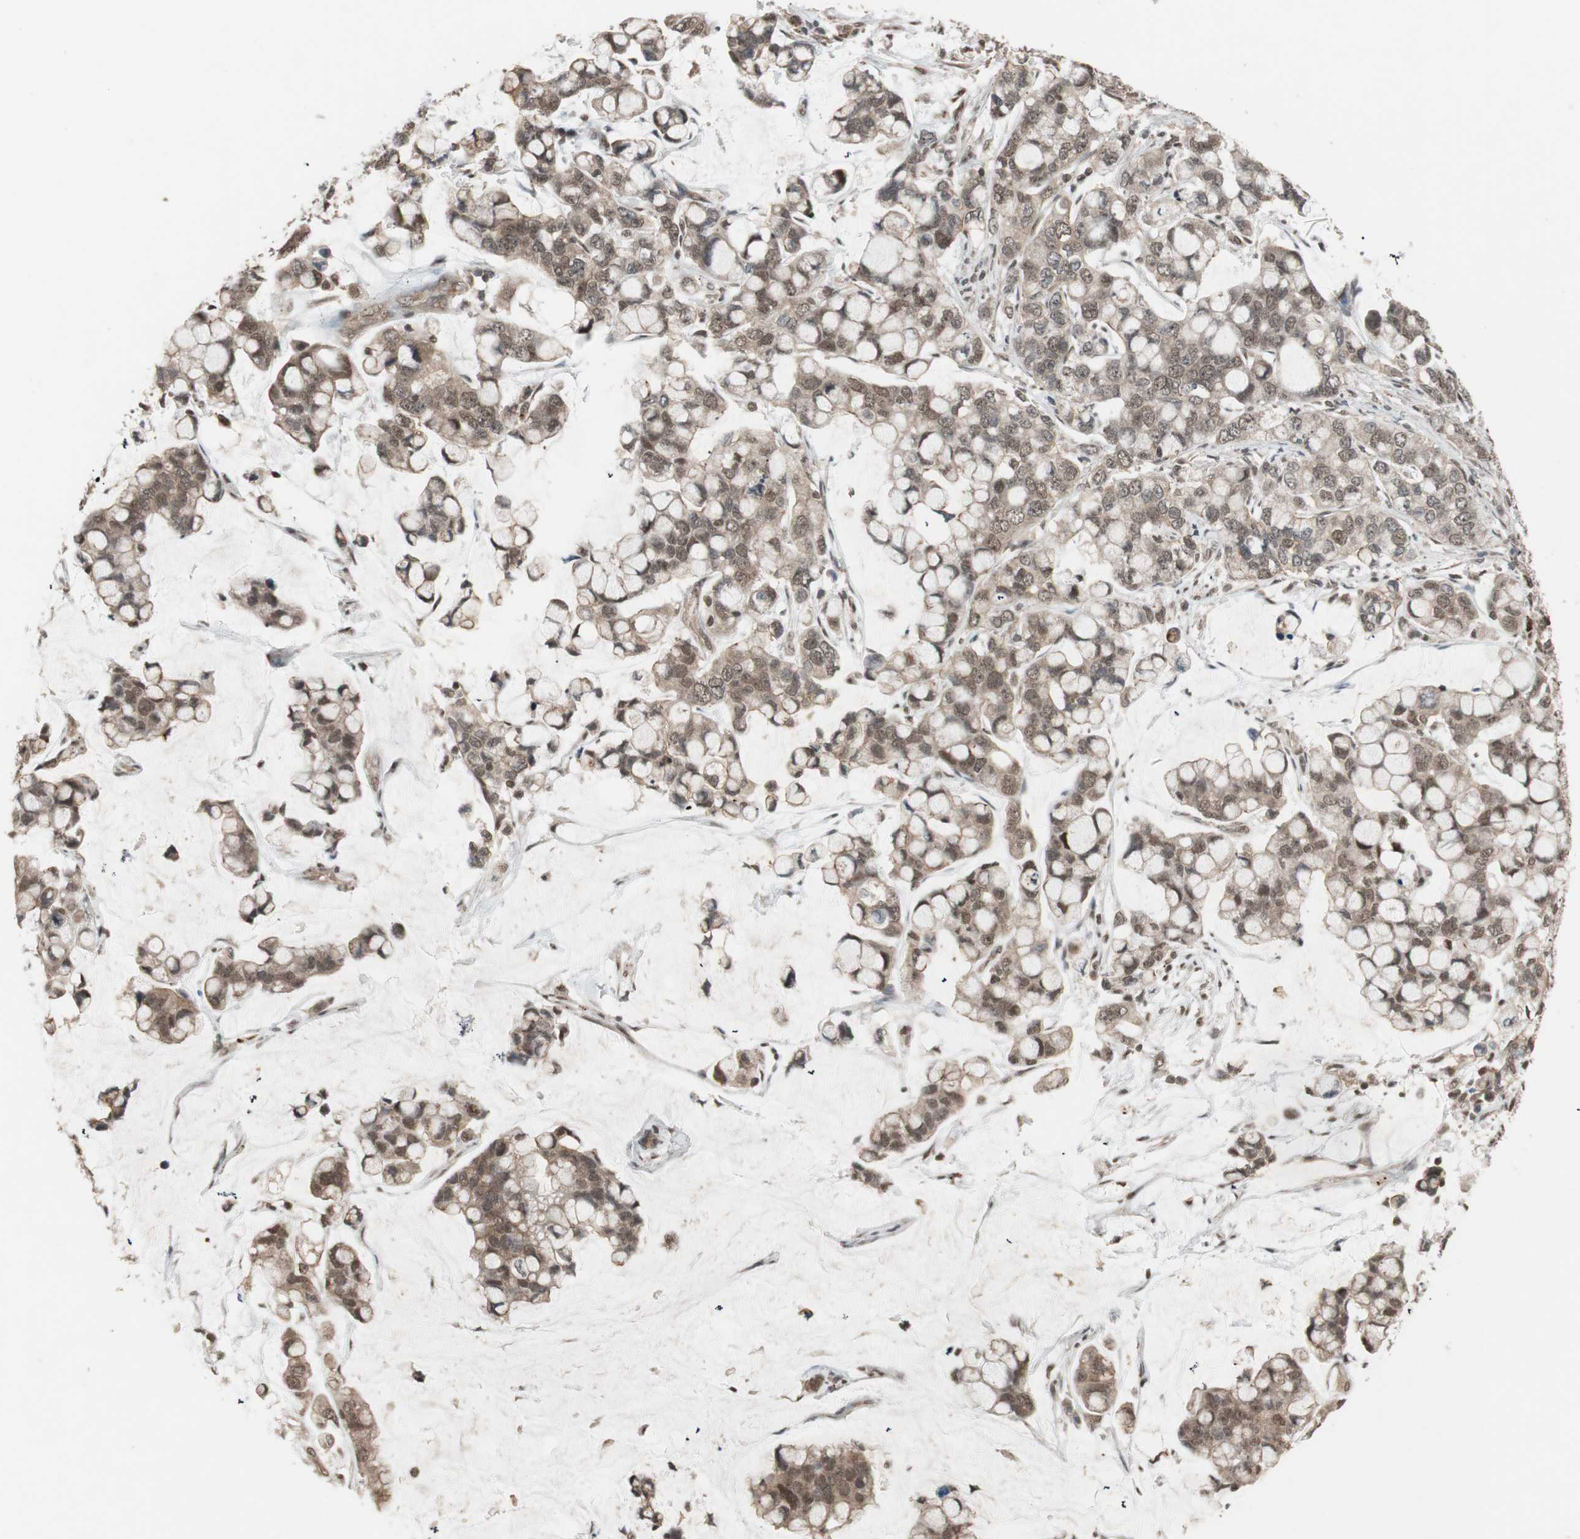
{"staining": {"intensity": "weak", "quantity": ">75%", "location": "cytoplasmic/membranous,nuclear"}, "tissue": "stomach cancer", "cell_type": "Tumor cells", "image_type": "cancer", "snomed": [{"axis": "morphology", "description": "Adenocarcinoma, NOS"}, {"axis": "topography", "description": "Stomach, lower"}], "caption": "A micrograph of human adenocarcinoma (stomach) stained for a protein displays weak cytoplasmic/membranous and nuclear brown staining in tumor cells.", "gene": "DRAP1", "patient": {"sex": "male", "age": 84}}